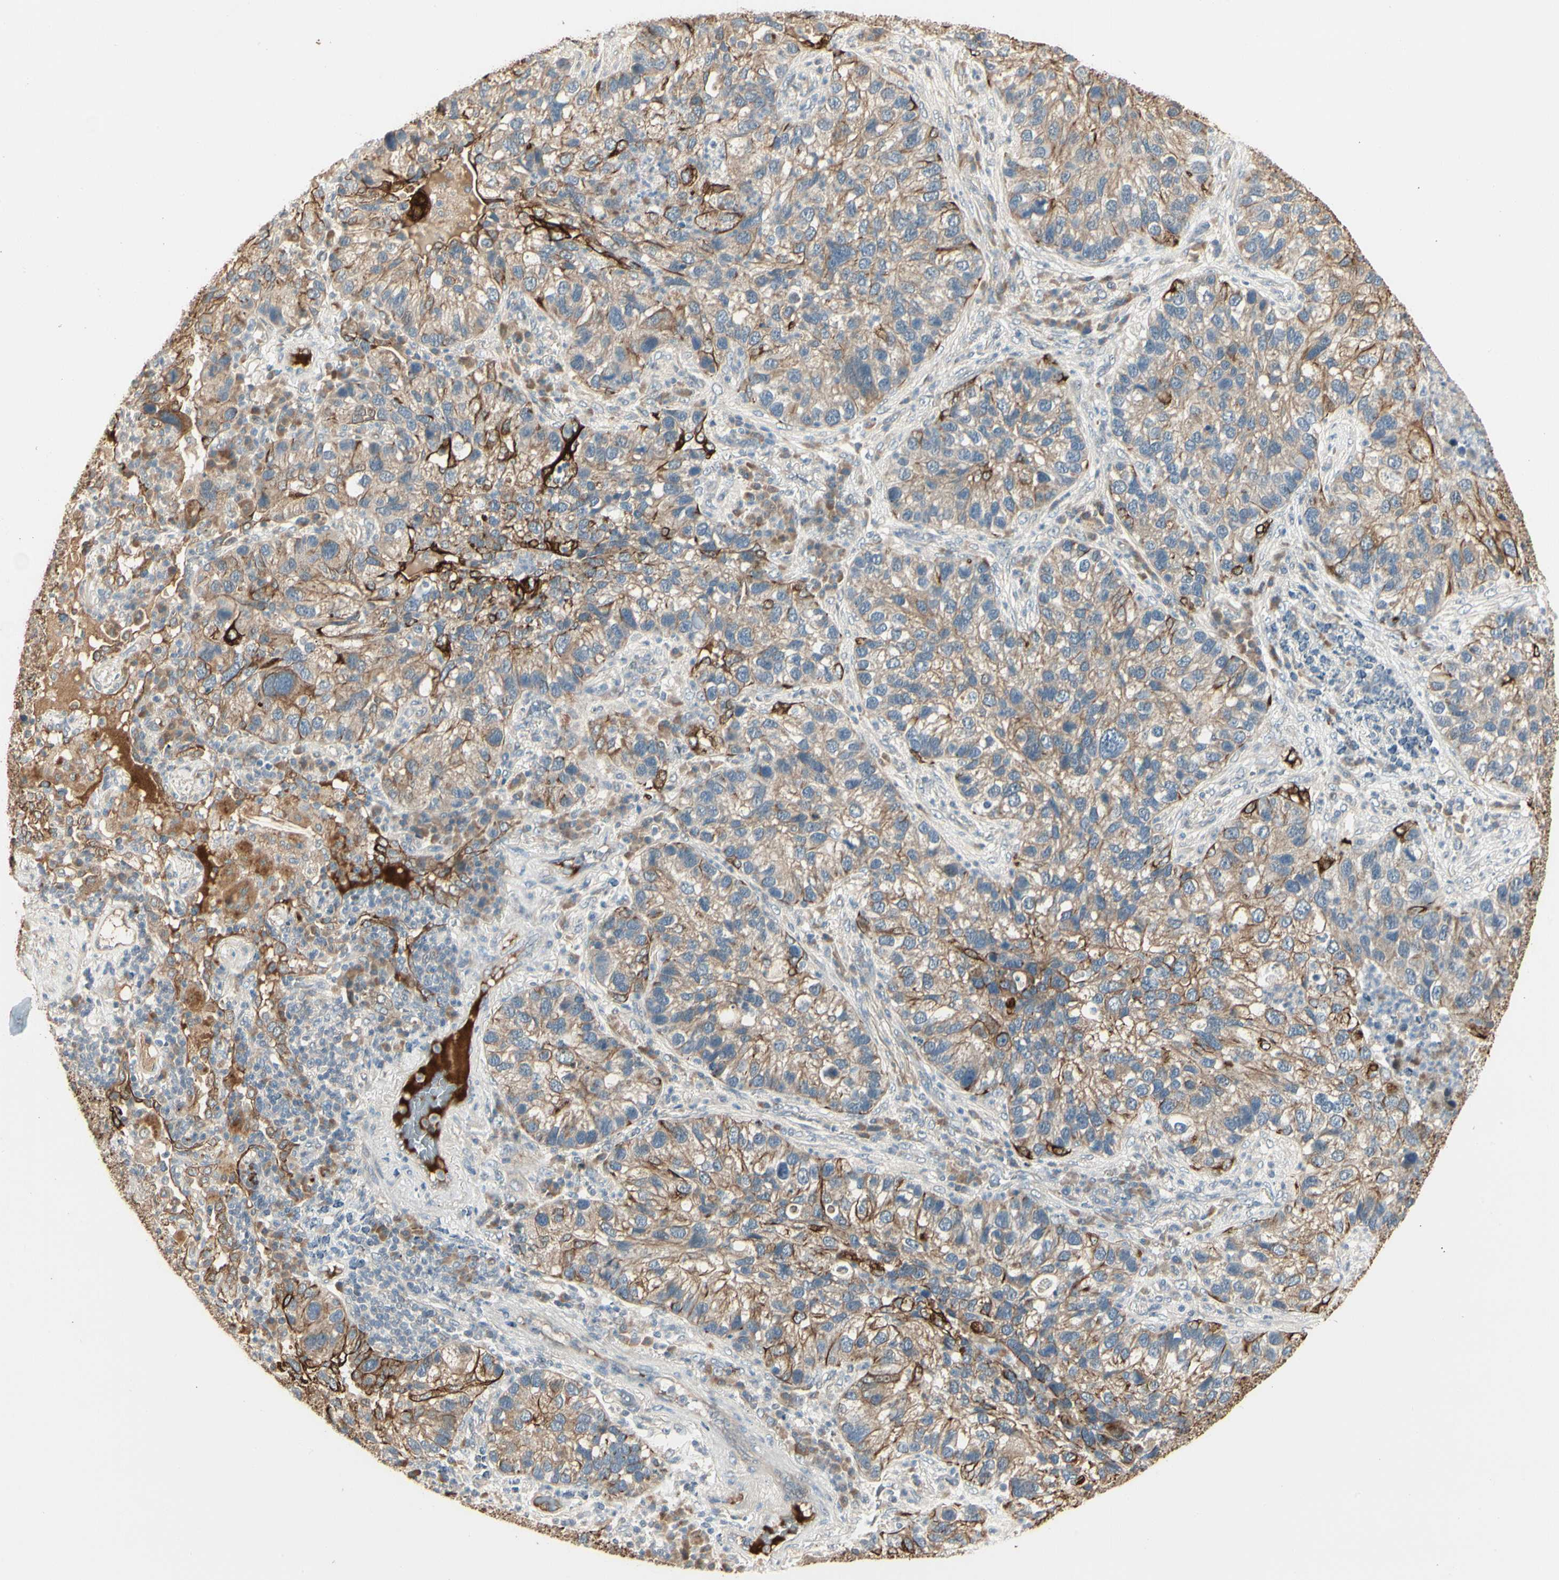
{"staining": {"intensity": "moderate", "quantity": ">75%", "location": "cytoplasmic/membranous"}, "tissue": "lung cancer", "cell_type": "Tumor cells", "image_type": "cancer", "snomed": [{"axis": "morphology", "description": "Adenocarcinoma, NOS"}, {"axis": "topography", "description": "Lung"}], "caption": "This is an image of IHC staining of lung adenocarcinoma, which shows moderate positivity in the cytoplasmic/membranous of tumor cells.", "gene": "SKIL", "patient": {"sex": "male", "age": 84}}